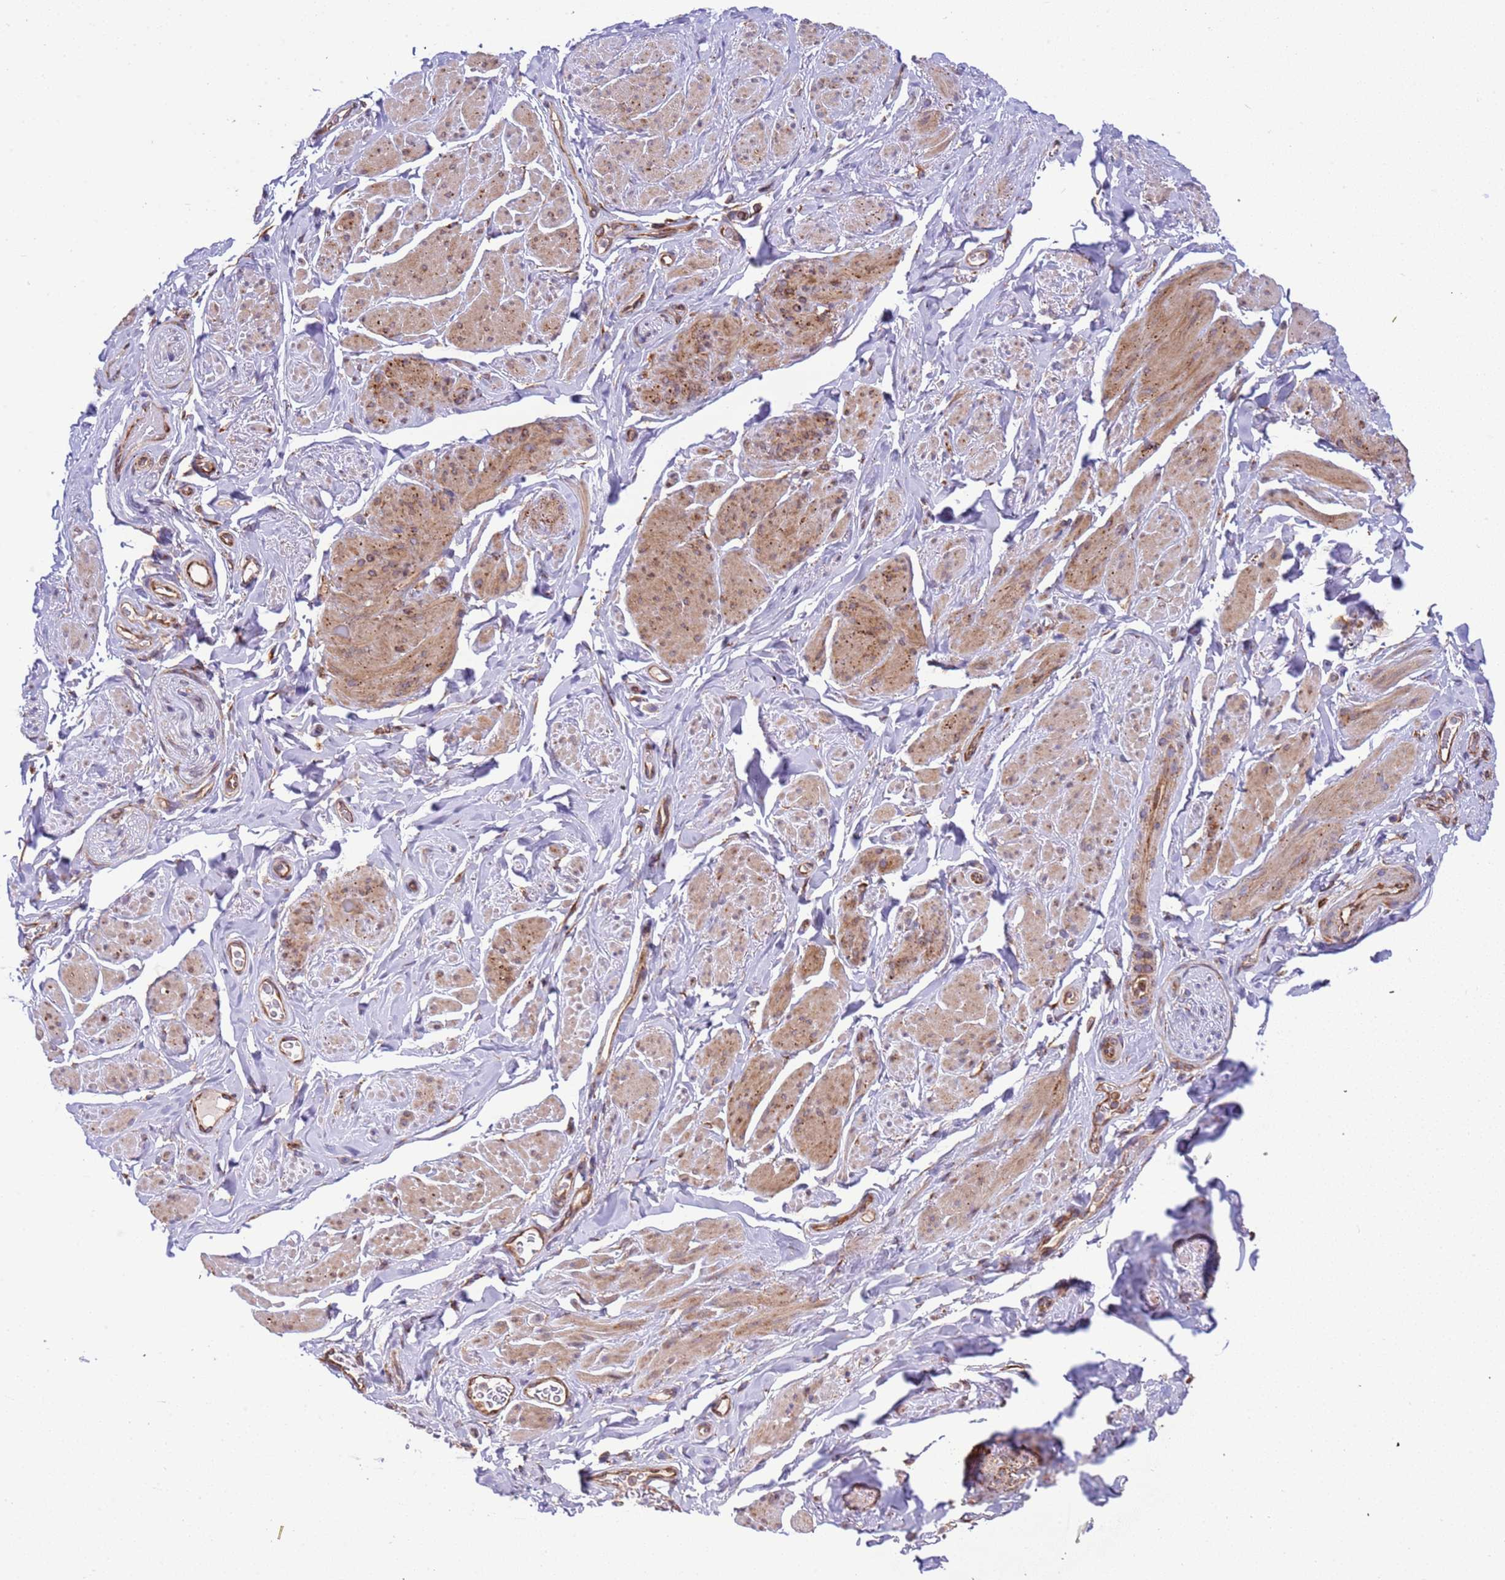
{"staining": {"intensity": "moderate", "quantity": ">75%", "location": "cytoplasmic/membranous"}, "tissue": "smooth muscle", "cell_type": "Smooth muscle cells", "image_type": "normal", "snomed": [{"axis": "morphology", "description": "Normal tissue, NOS"}, {"axis": "topography", "description": "Smooth muscle"}, {"axis": "topography", "description": "Peripheral nerve tissue"}], "caption": "A histopathology image showing moderate cytoplasmic/membranous positivity in about >75% of smooth muscle cells in unremarkable smooth muscle, as visualized by brown immunohistochemical staining.", "gene": "RPL36", "patient": {"sex": "male", "age": 69}}